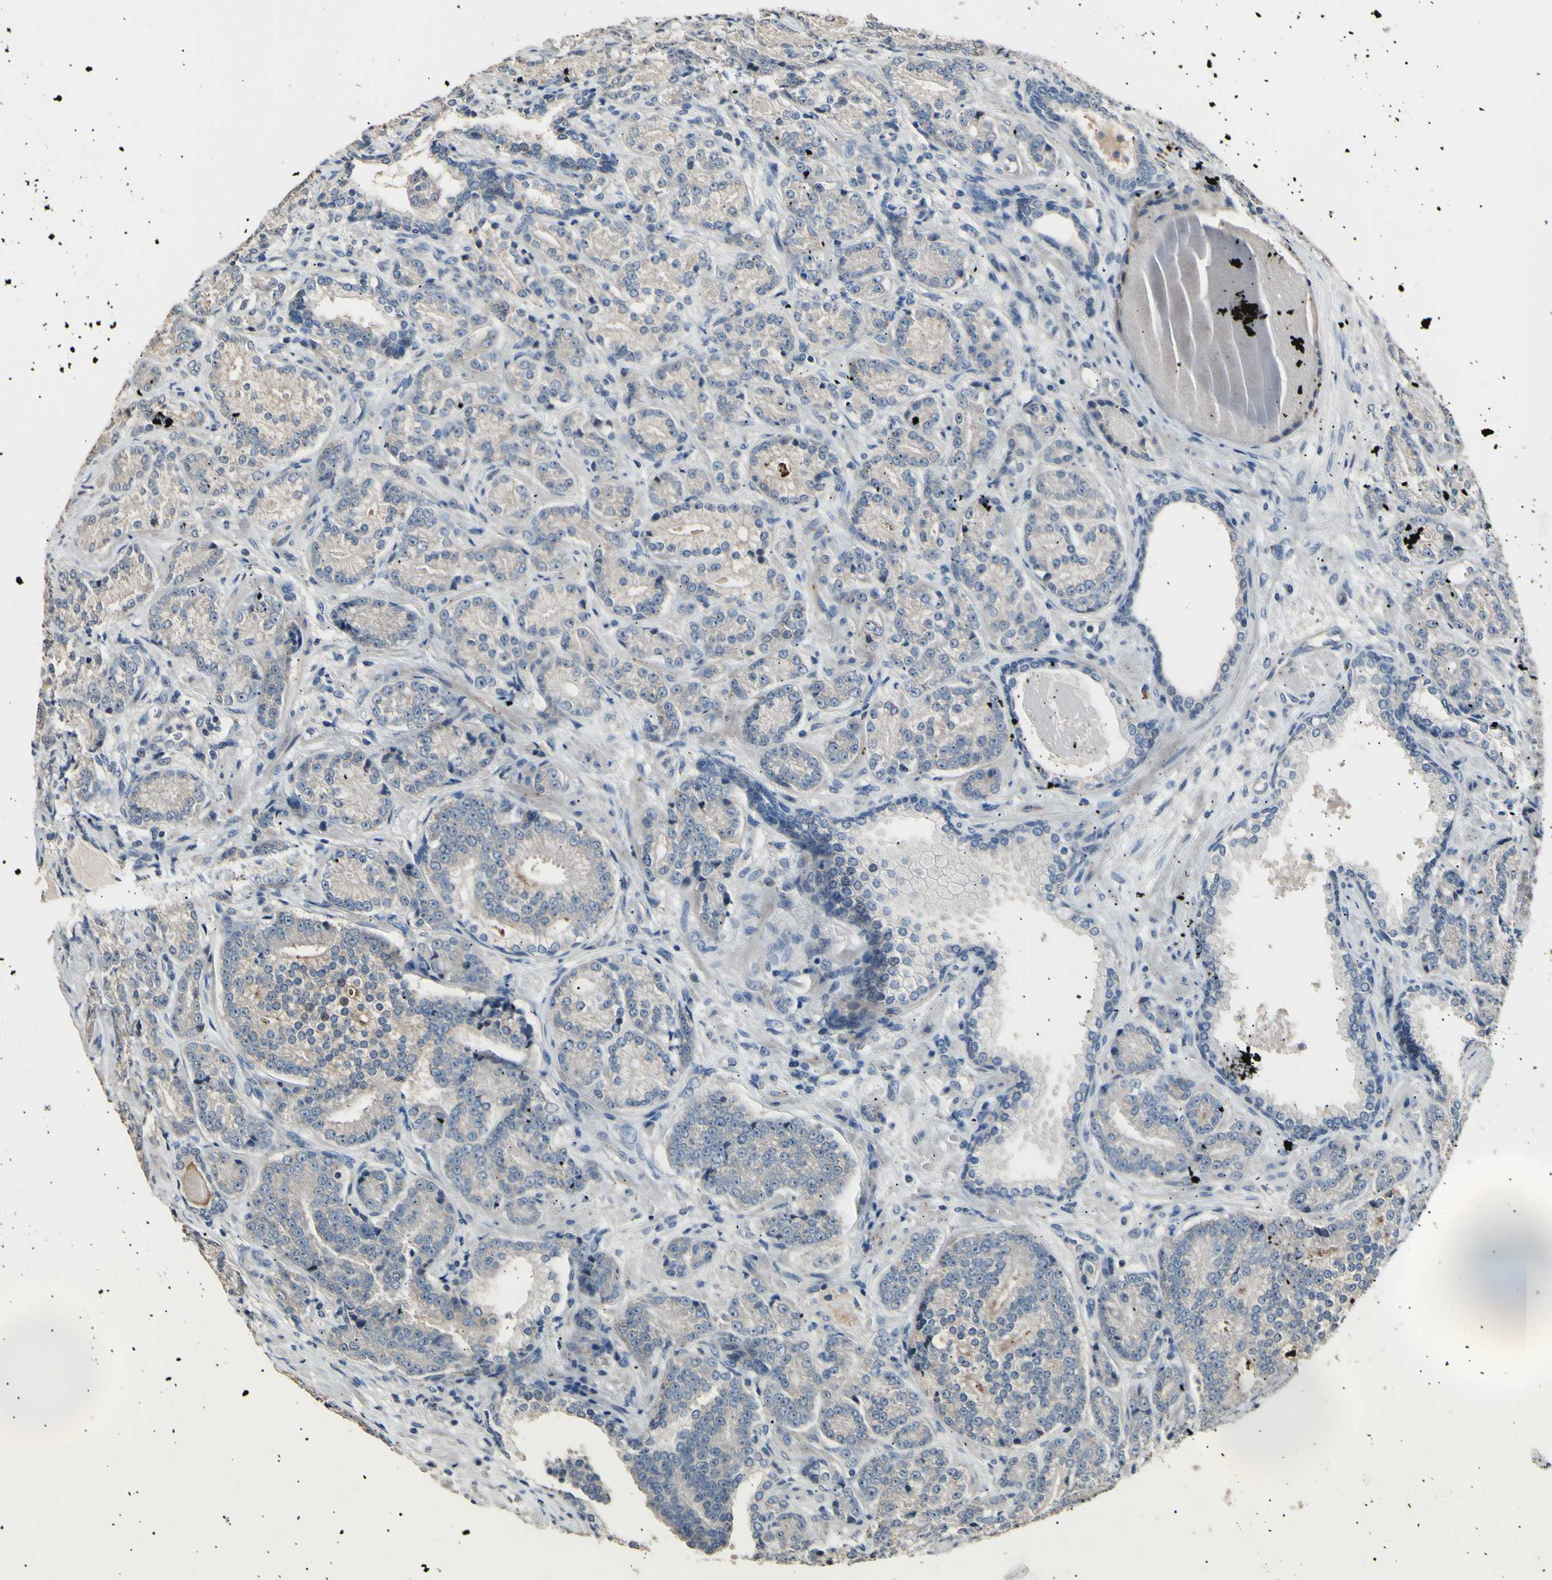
{"staining": {"intensity": "negative", "quantity": "none", "location": "none"}, "tissue": "prostate cancer", "cell_type": "Tumor cells", "image_type": "cancer", "snomed": [{"axis": "morphology", "description": "Adenocarcinoma, High grade"}, {"axis": "topography", "description": "Prostate"}], "caption": "IHC photomicrograph of neoplastic tissue: prostate cancer stained with DAB (3,3'-diaminobenzidine) demonstrates no significant protein expression in tumor cells.", "gene": "LDLR", "patient": {"sex": "male", "age": 61}}